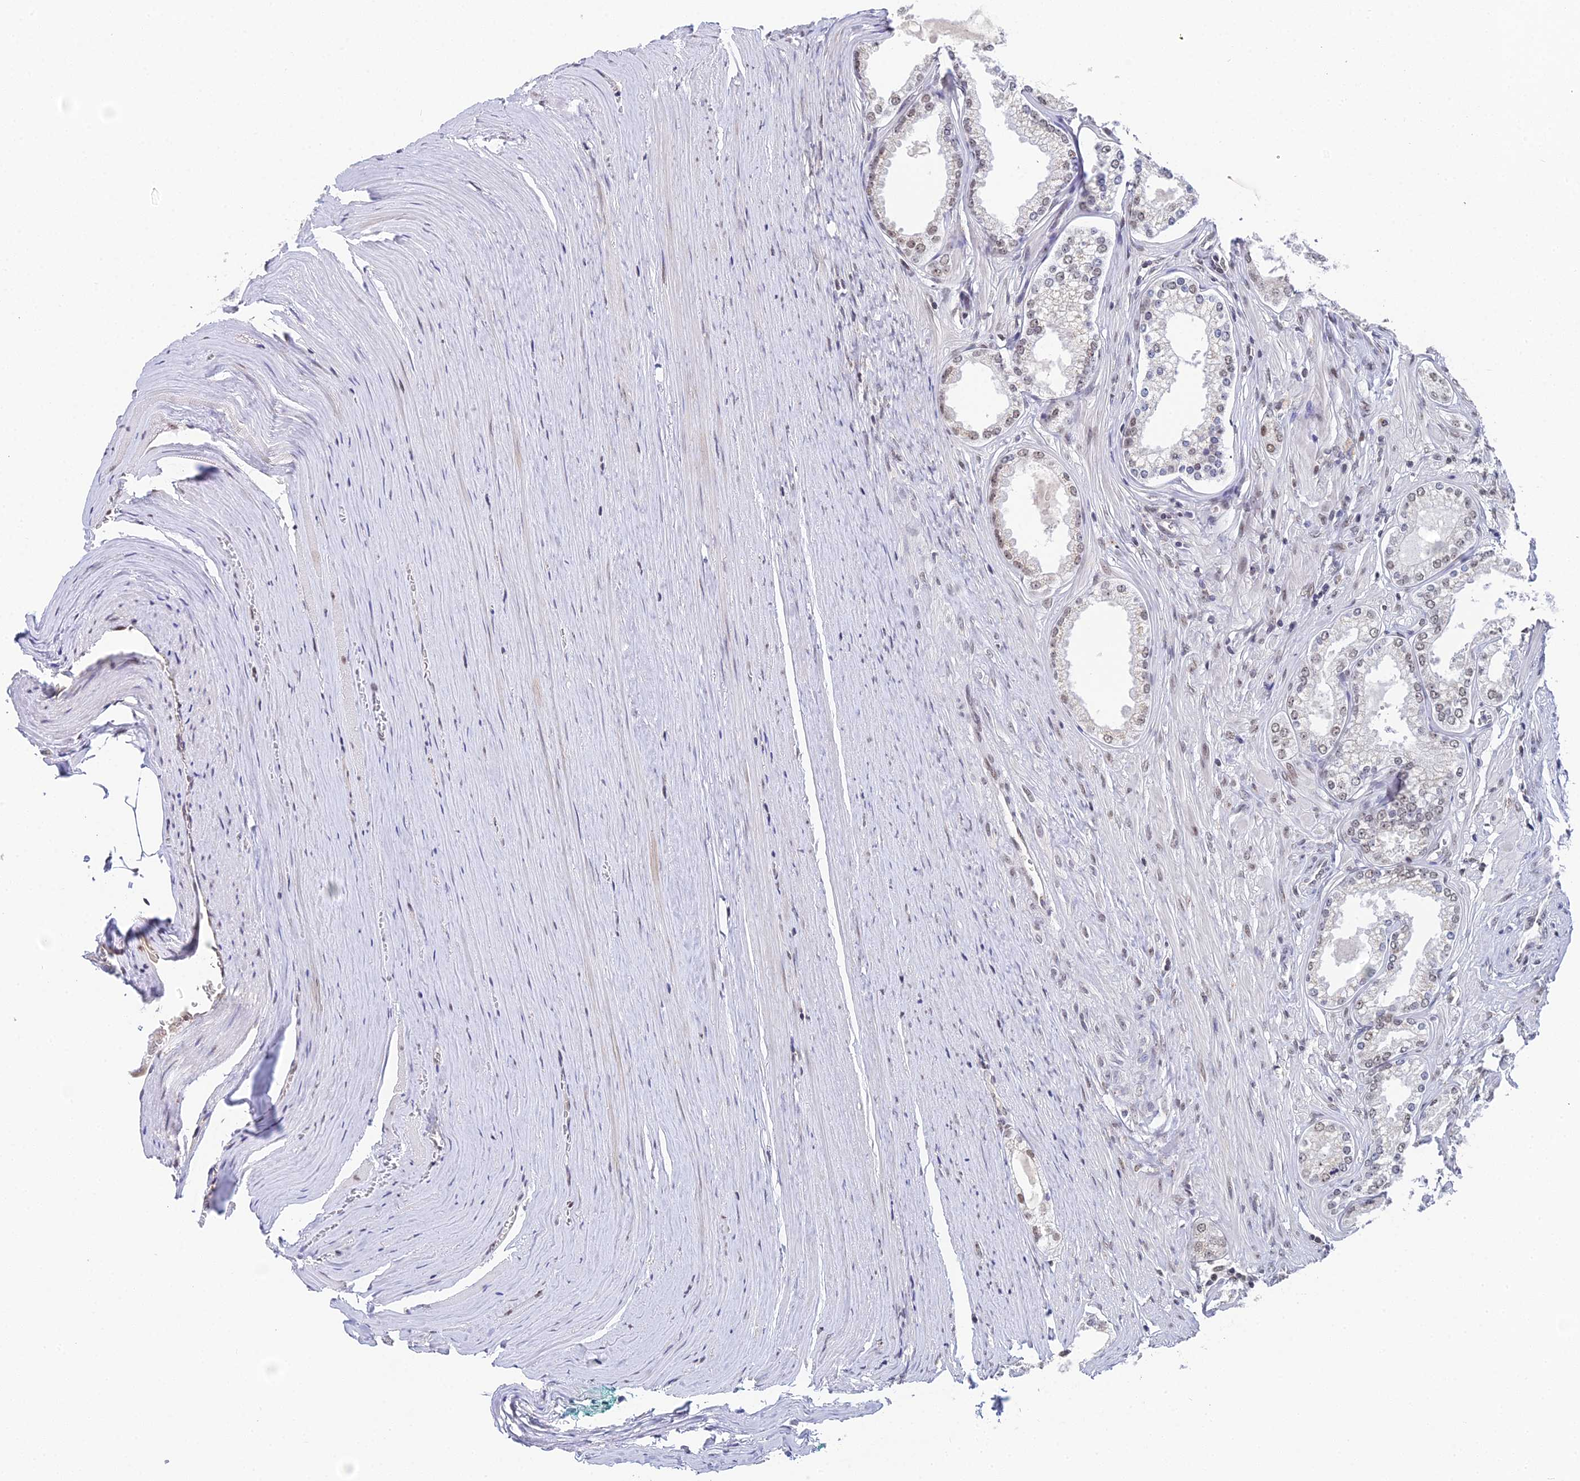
{"staining": {"intensity": "weak", "quantity": "25%-75%", "location": "nuclear"}, "tissue": "prostate cancer", "cell_type": "Tumor cells", "image_type": "cancer", "snomed": [{"axis": "morphology", "description": "Adenocarcinoma, High grade"}, {"axis": "topography", "description": "Prostate"}], "caption": "Human prostate cancer (adenocarcinoma (high-grade)) stained for a protein (brown) exhibits weak nuclear positive staining in about 25%-75% of tumor cells.", "gene": "EXOSC3", "patient": {"sex": "male", "age": 68}}